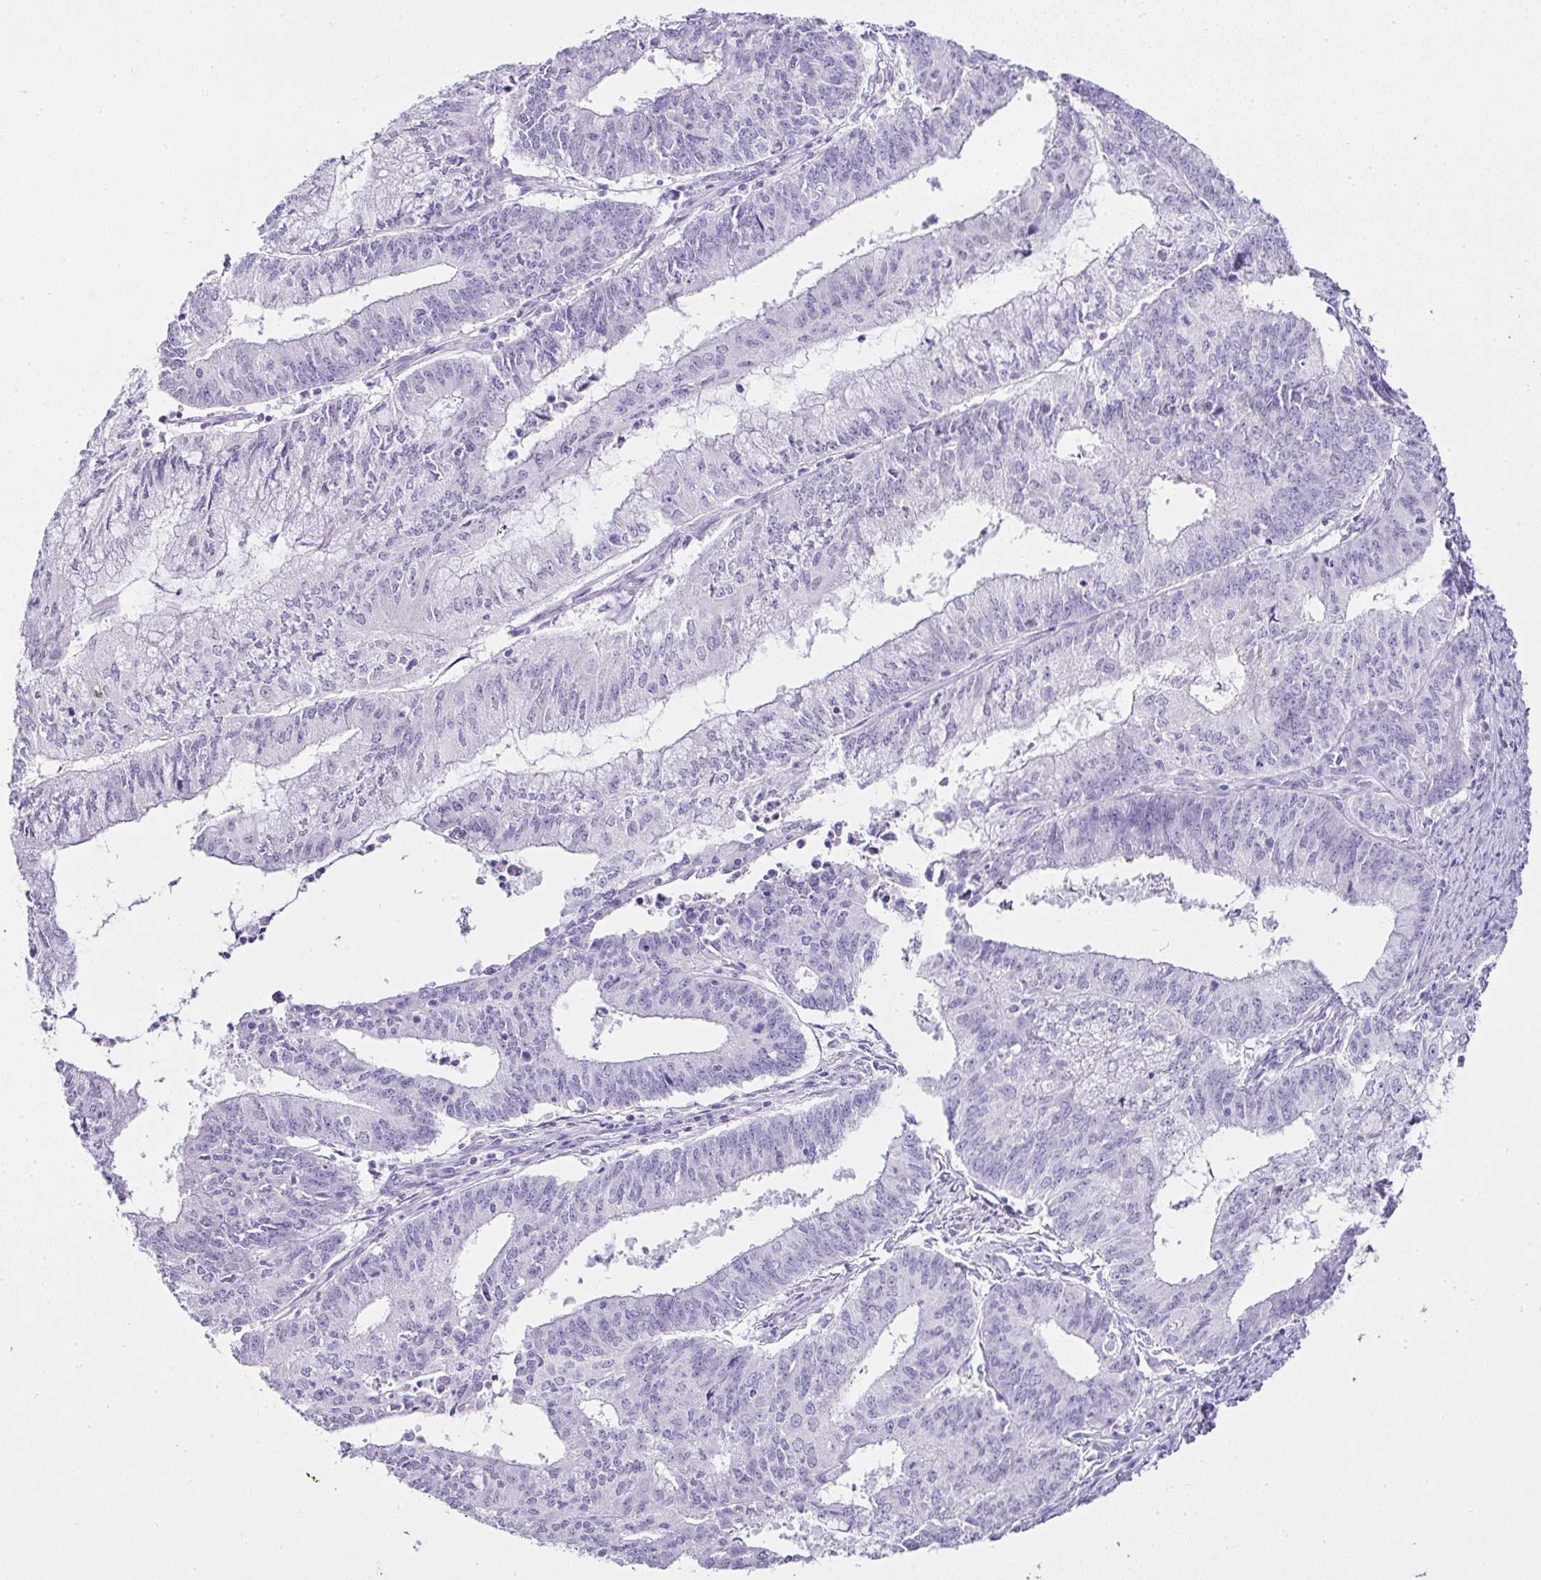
{"staining": {"intensity": "negative", "quantity": "none", "location": "none"}, "tissue": "endometrial cancer", "cell_type": "Tumor cells", "image_type": "cancer", "snomed": [{"axis": "morphology", "description": "Adenocarcinoma, NOS"}, {"axis": "topography", "description": "Endometrium"}], "caption": "The photomicrograph exhibits no significant expression in tumor cells of endometrial cancer (adenocarcinoma).", "gene": "SERPINB3", "patient": {"sex": "female", "age": 61}}